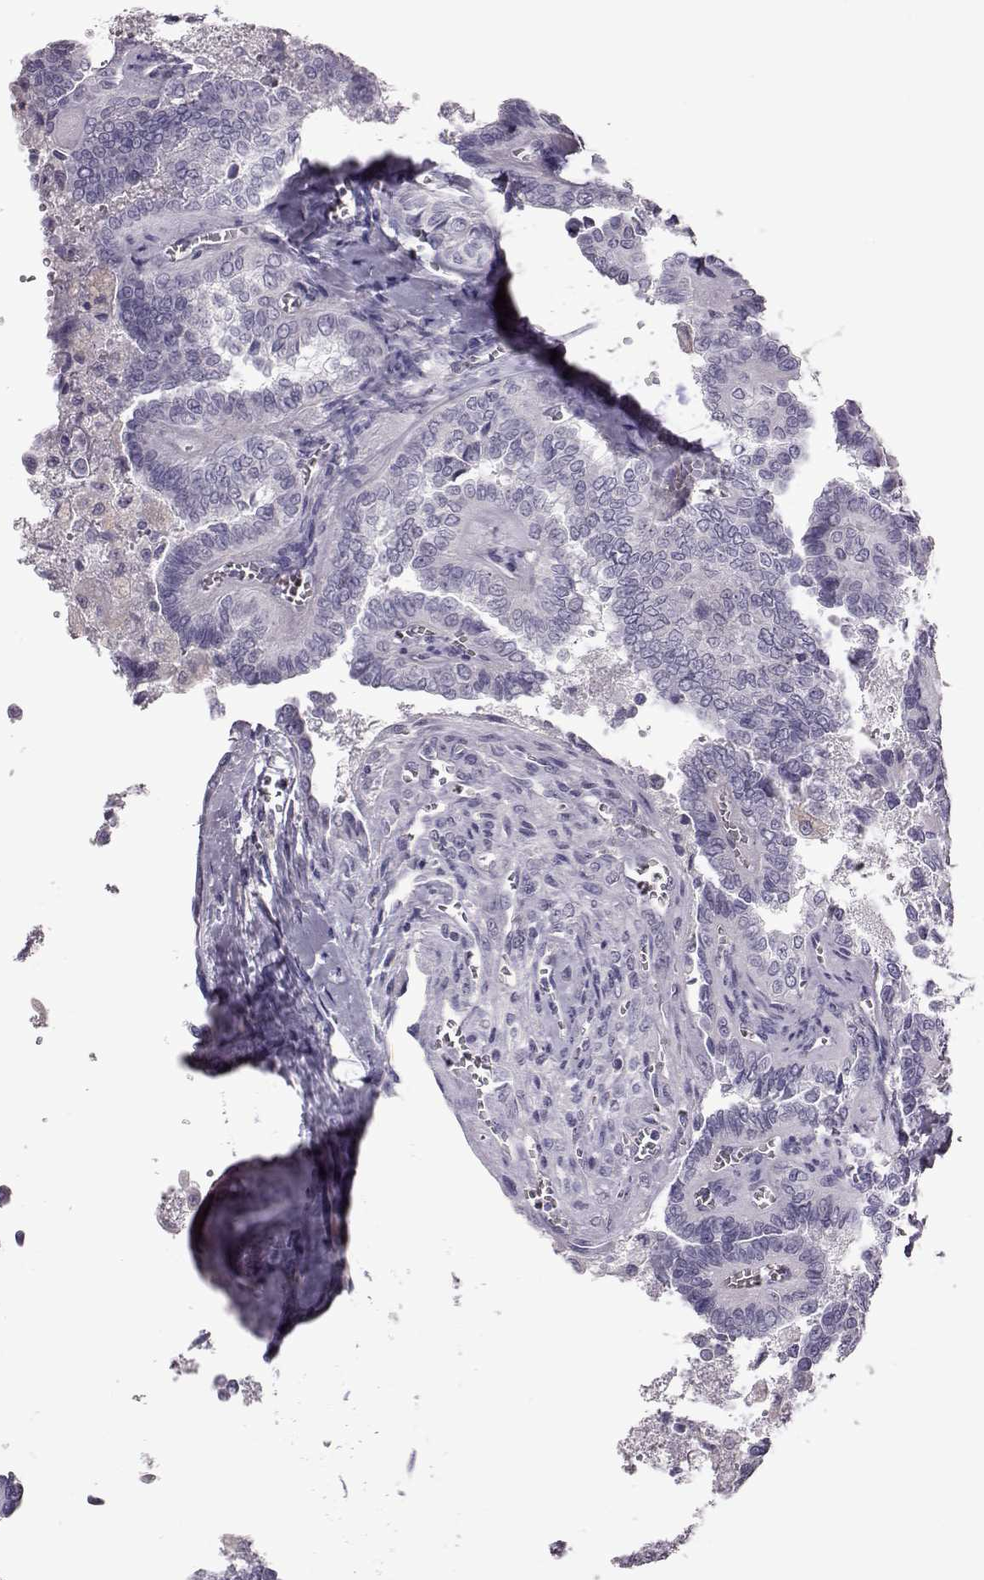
{"staining": {"intensity": "negative", "quantity": "none", "location": "none"}, "tissue": "thyroid cancer", "cell_type": "Tumor cells", "image_type": "cancer", "snomed": [{"axis": "morphology", "description": "Papillary adenocarcinoma, NOS"}, {"axis": "topography", "description": "Thyroid gland"}], "caption": "Micrograph shows no protein staining in tumor cells of thyroid papillary adenocarcinoma tissue.", "gene": "SNTG1", "patient": {"sex": "female", "age": 41}}